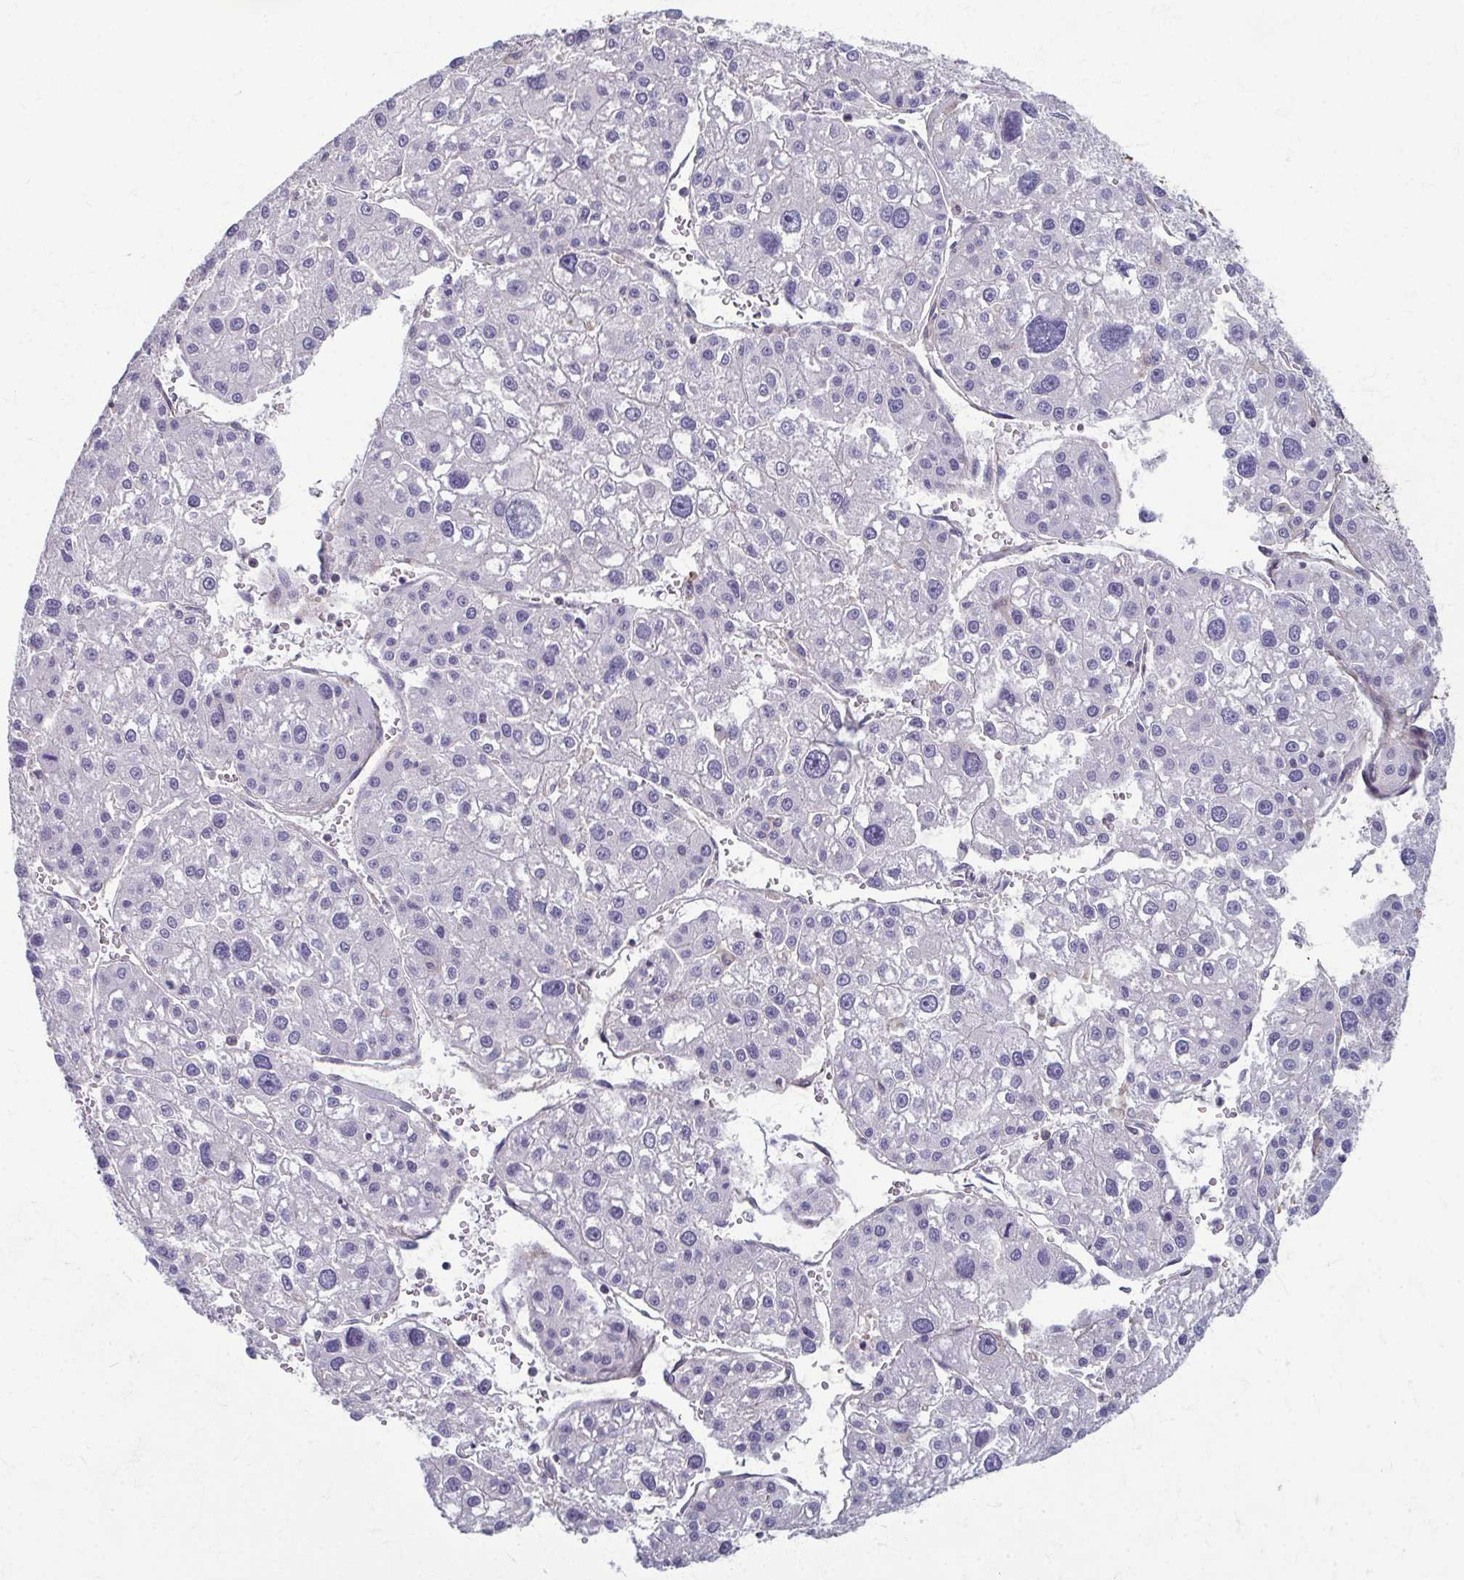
{"staining": {"intensity": "negative", "quantity": "none", "location": "none"}, "tissue": "liver cancer", "cell_type": "Tumor cells", "image_type": "cancer", "snomed": [{"axis": "morphology", "description": "Carcinoma, Hepatocellular, NOS"}, {"axis": "topography", "description": "Liver"}], "caption": "Protein analysis of liver hepatocellular carcinoma reveals no significant staining in tumor cells.", "gene": "EID2B", "patient": {"sex": "male", "age": 73}}